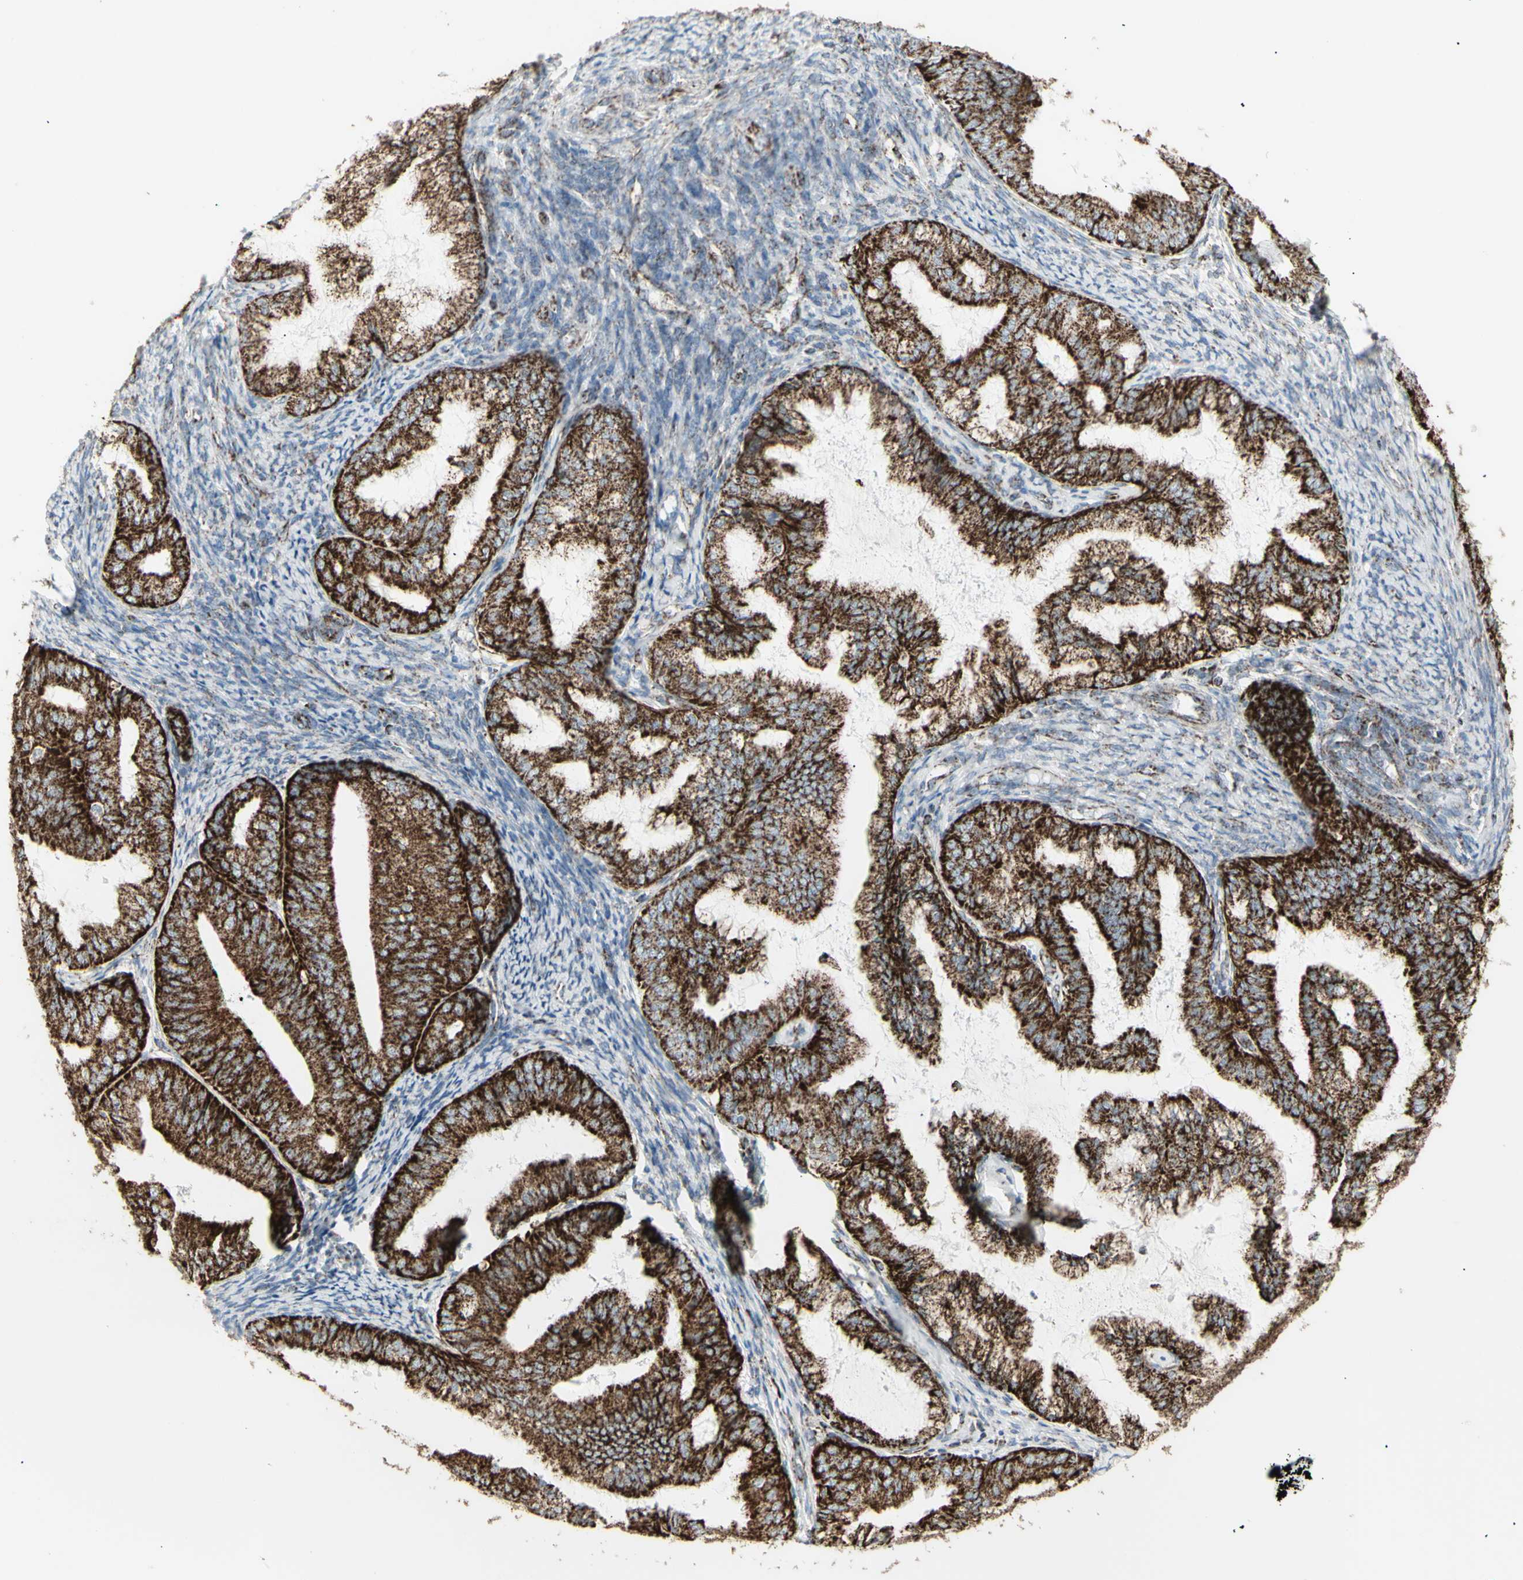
{"staining": {"intensity": "strong", "quantity": ">75%", "location": "cytoplasmic/membranous"}, "tissue": "endometrial cancer", "cell_type": "Tumor cells", "image_type": "cancer", "snomed": [{"axis": "morphology", "description": "Adenocarcinoma, NOS"}, {"axis": "topography", "description": "Endometrium"}], "caption": "Immunohistochemical staining of endometrial adenocarcinoma exhibits high levels of strong cytoplasmic/membranous protein expression in about >75% of tumor cells.", "gene": "PLGRKT", "patient": {"sex": "female", "age": 63}}